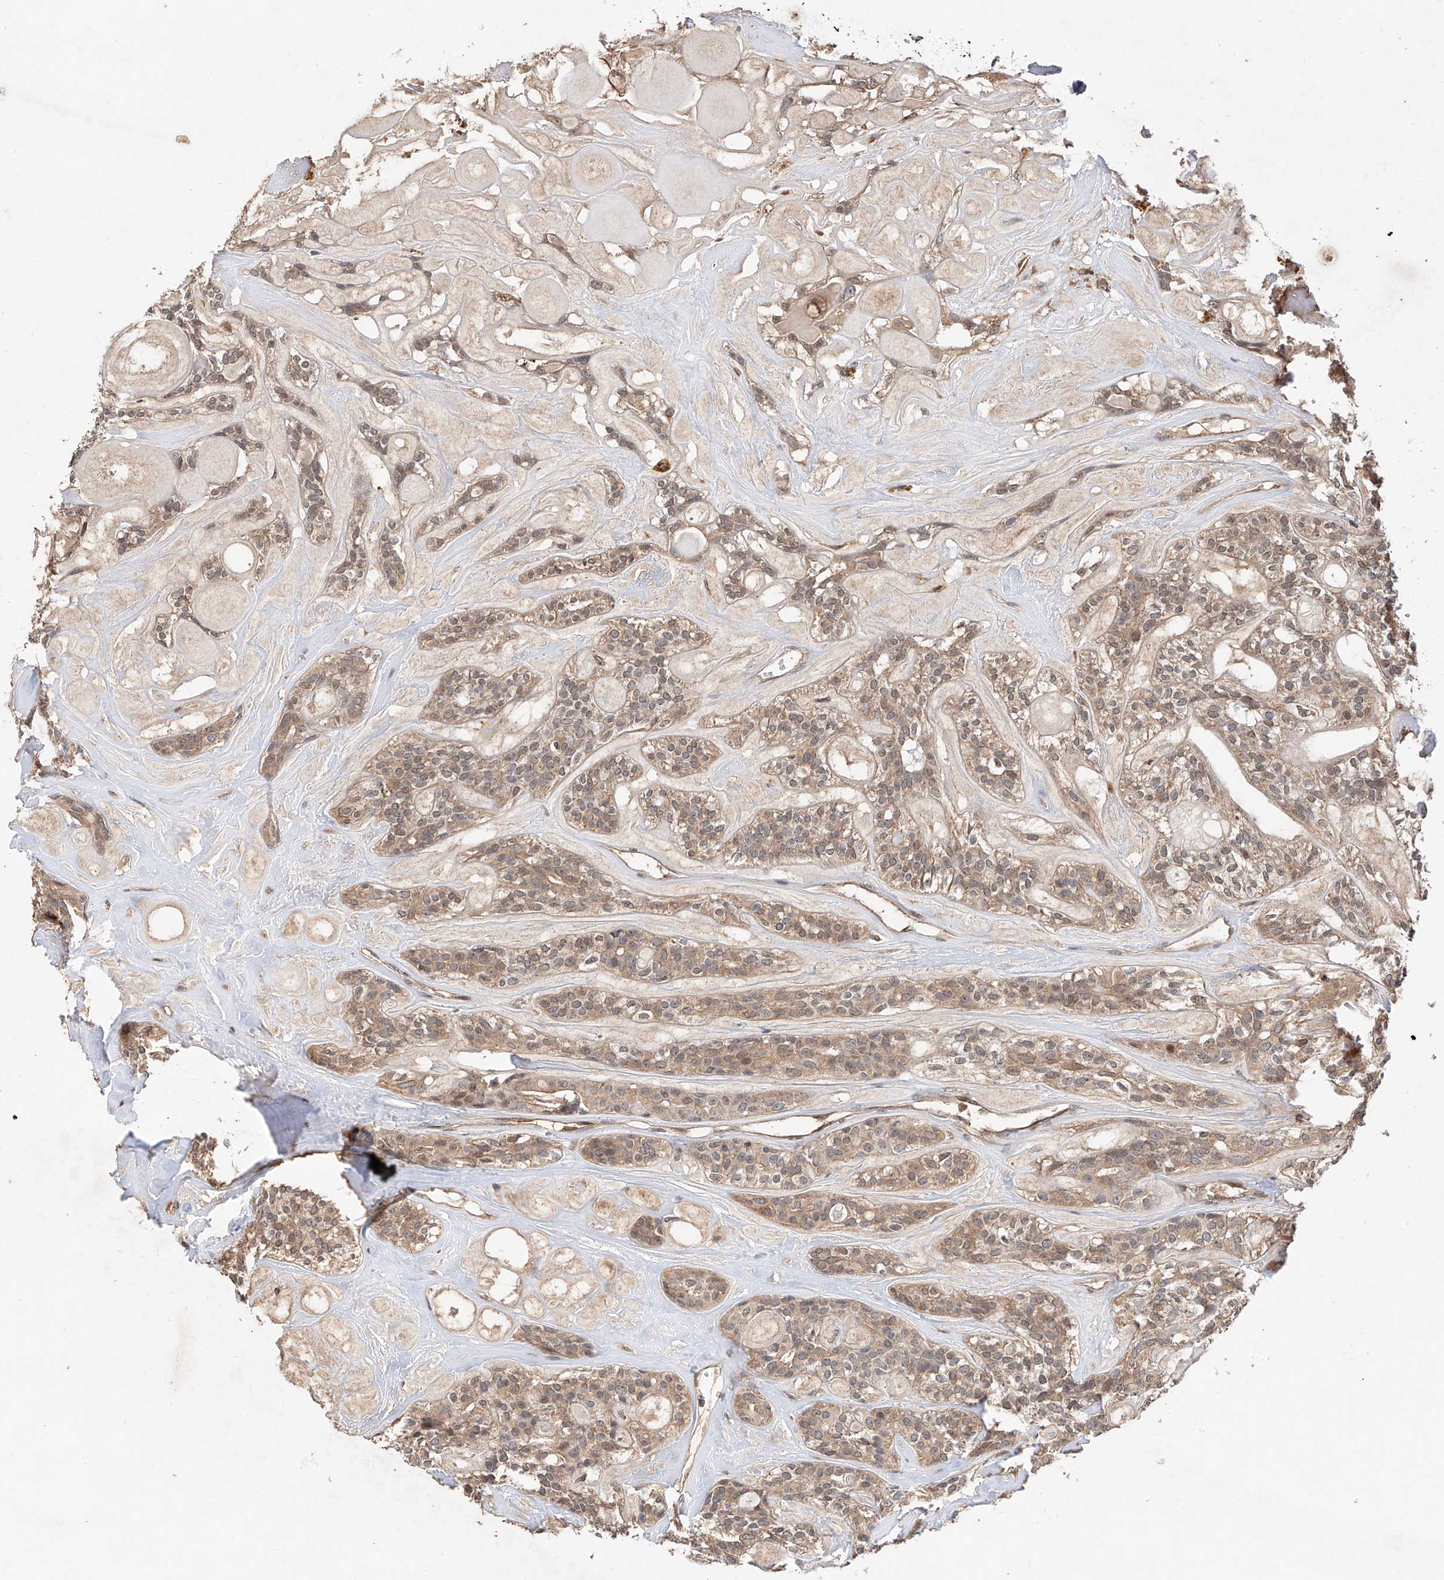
{"staining": {"intensity": "weak", "quantity": ">75%", "location": "cytoplasmic/membranous"}, "tissue": "head and neck cancer", "cell_type": "Tumor cells", "image_type": "cancer", "snomed": [{"axis": "morphology", "description": "Adenocarcinoma, NOS"}, {"axis": "topography", "description": "Head-Neck"}], "caption": "A brown stain shows weak cytoplasmic/membranous staining of a protein in human adenocarcinoma (head and neck) tumor cells.", "gene": "RILPL2", "patient": {"sex": "male", "age": 66}}